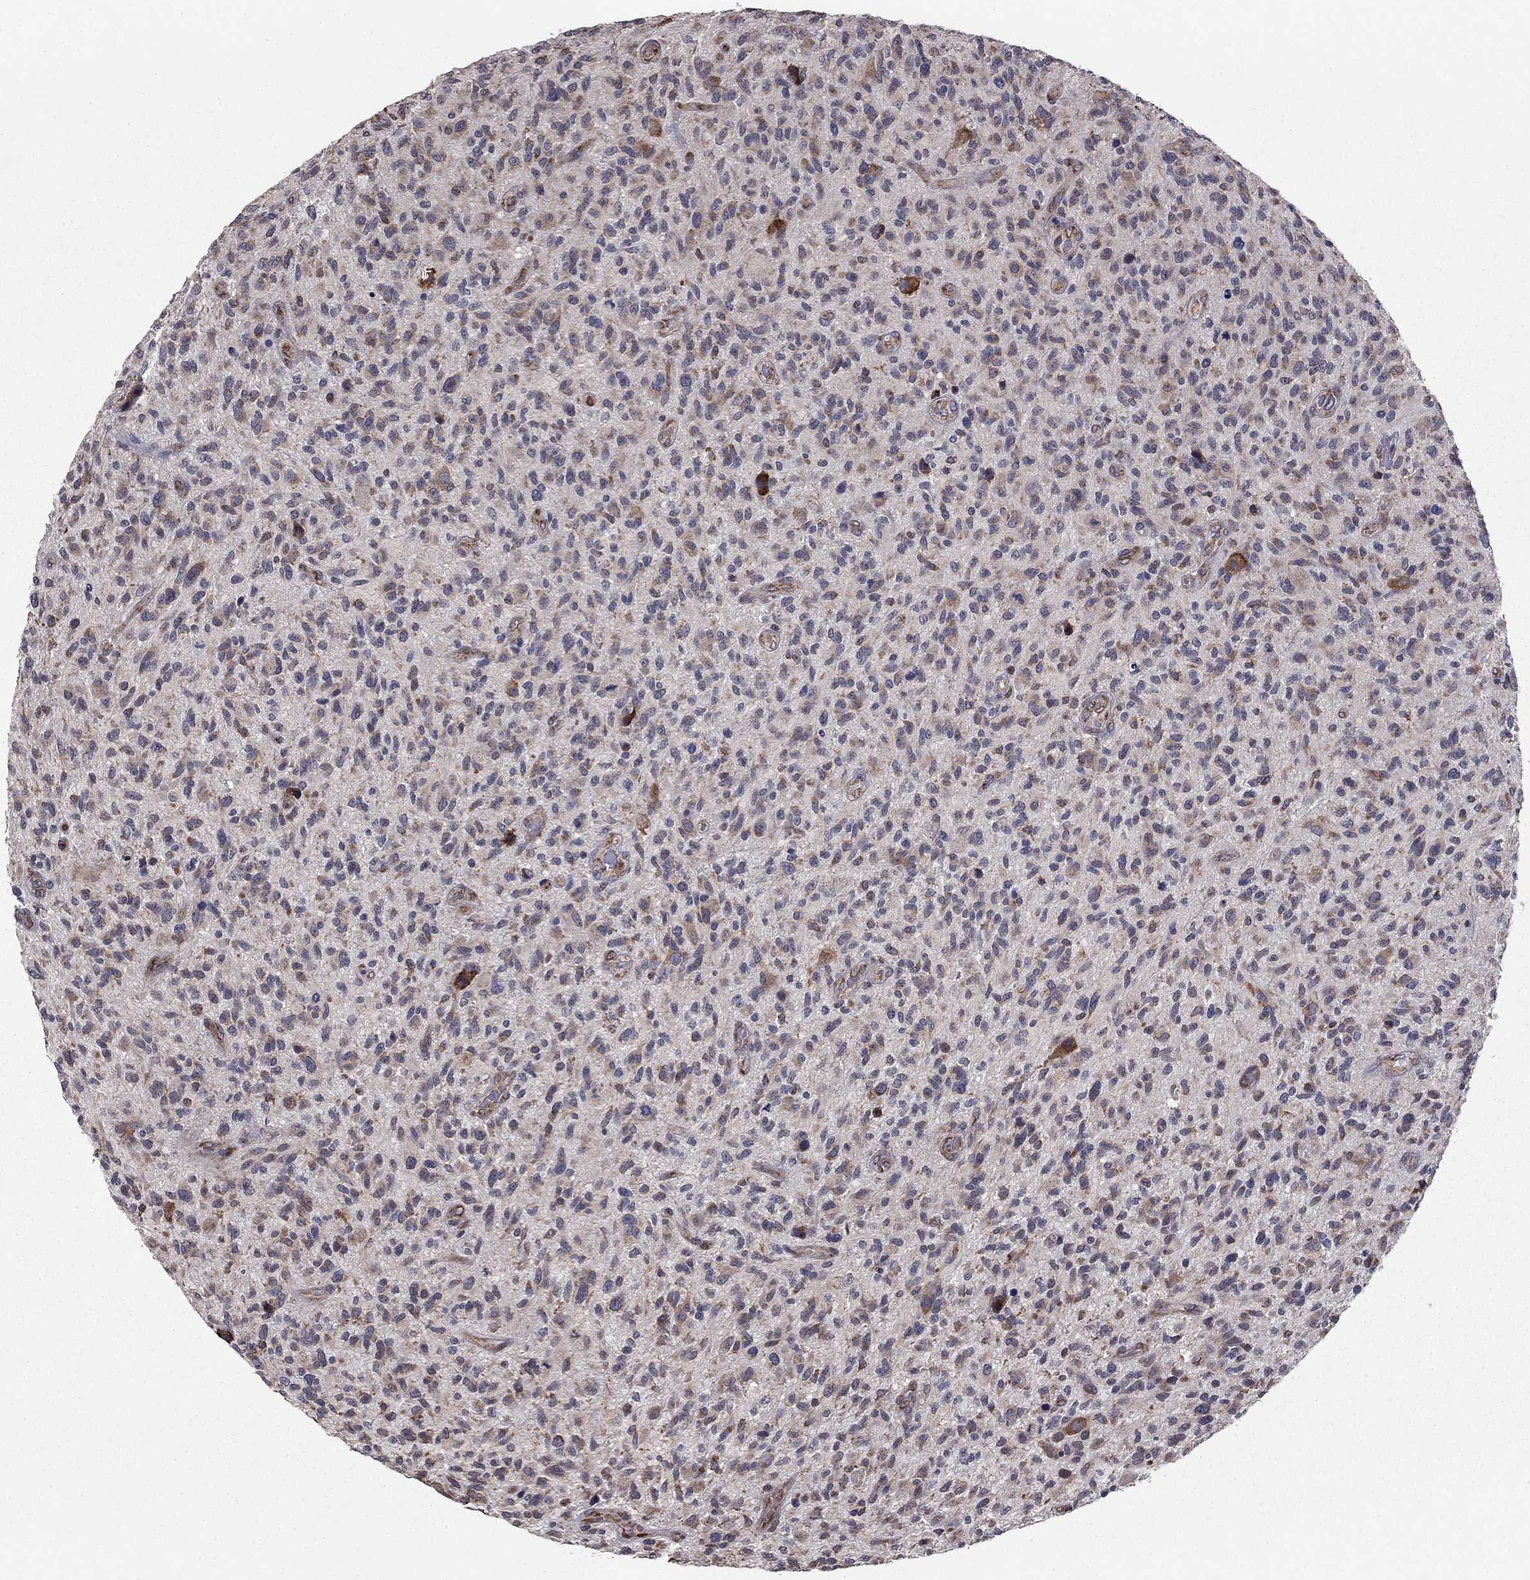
{"staining": {"intensity": "weak", "quantity": "<25%", "location": "cytoplasmic/membranous"}, "tissue": "glioma", "cell_type": "Tumor cells", "image_type": "cancer", "snomed": [{"axis": "morphology", "description": "Glioma, malignant, High grade"}, {"axis": "topography", "description": "Brain"}], "caption": "This image is of glioma stained with immunohistochemistry to label a protein in brown with the nuclei are counter-stained blue. There is no staining in tumor cells. The staining is performed using DAB brown chromogen with nuclei counter-stained in using hematoxylin.", "gene": "NKIRAS1", "patient": {"sex": "male", "age": 47}}